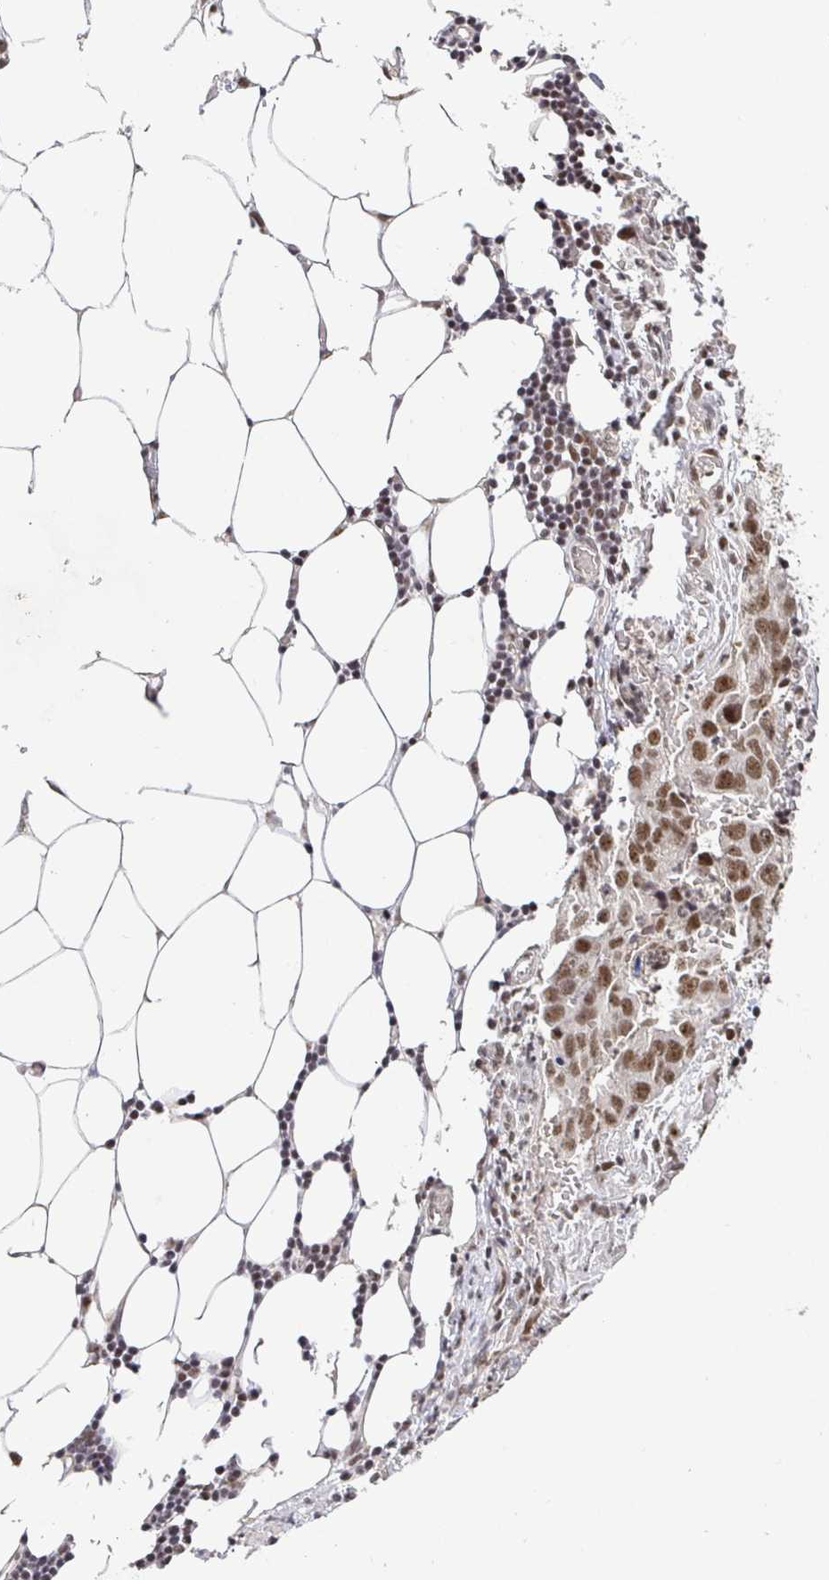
{"staining": {"intensity": "moderate", "quantity": ">75%", "location": "nuclear"}, "tissue": "ovarian cancer", "cell_type": "Tumor cells", "image_type": "cancer", "snomed": [{"axis": "morphology", "description": "Cystadenocarcinoma, serous, NOS"}, {"axis": "topography", "description": "Ovary"}], "caption": "Protein staining exhibits moderate nuclear expression in approximately >75% of tumor cells in serous cystadenocarcinoma (ovarian). (DAB IHC, brown staining for protein, blue staining for nuclei).", "gene": "USF1", "patient": {"sex": "female", "age": 75}}